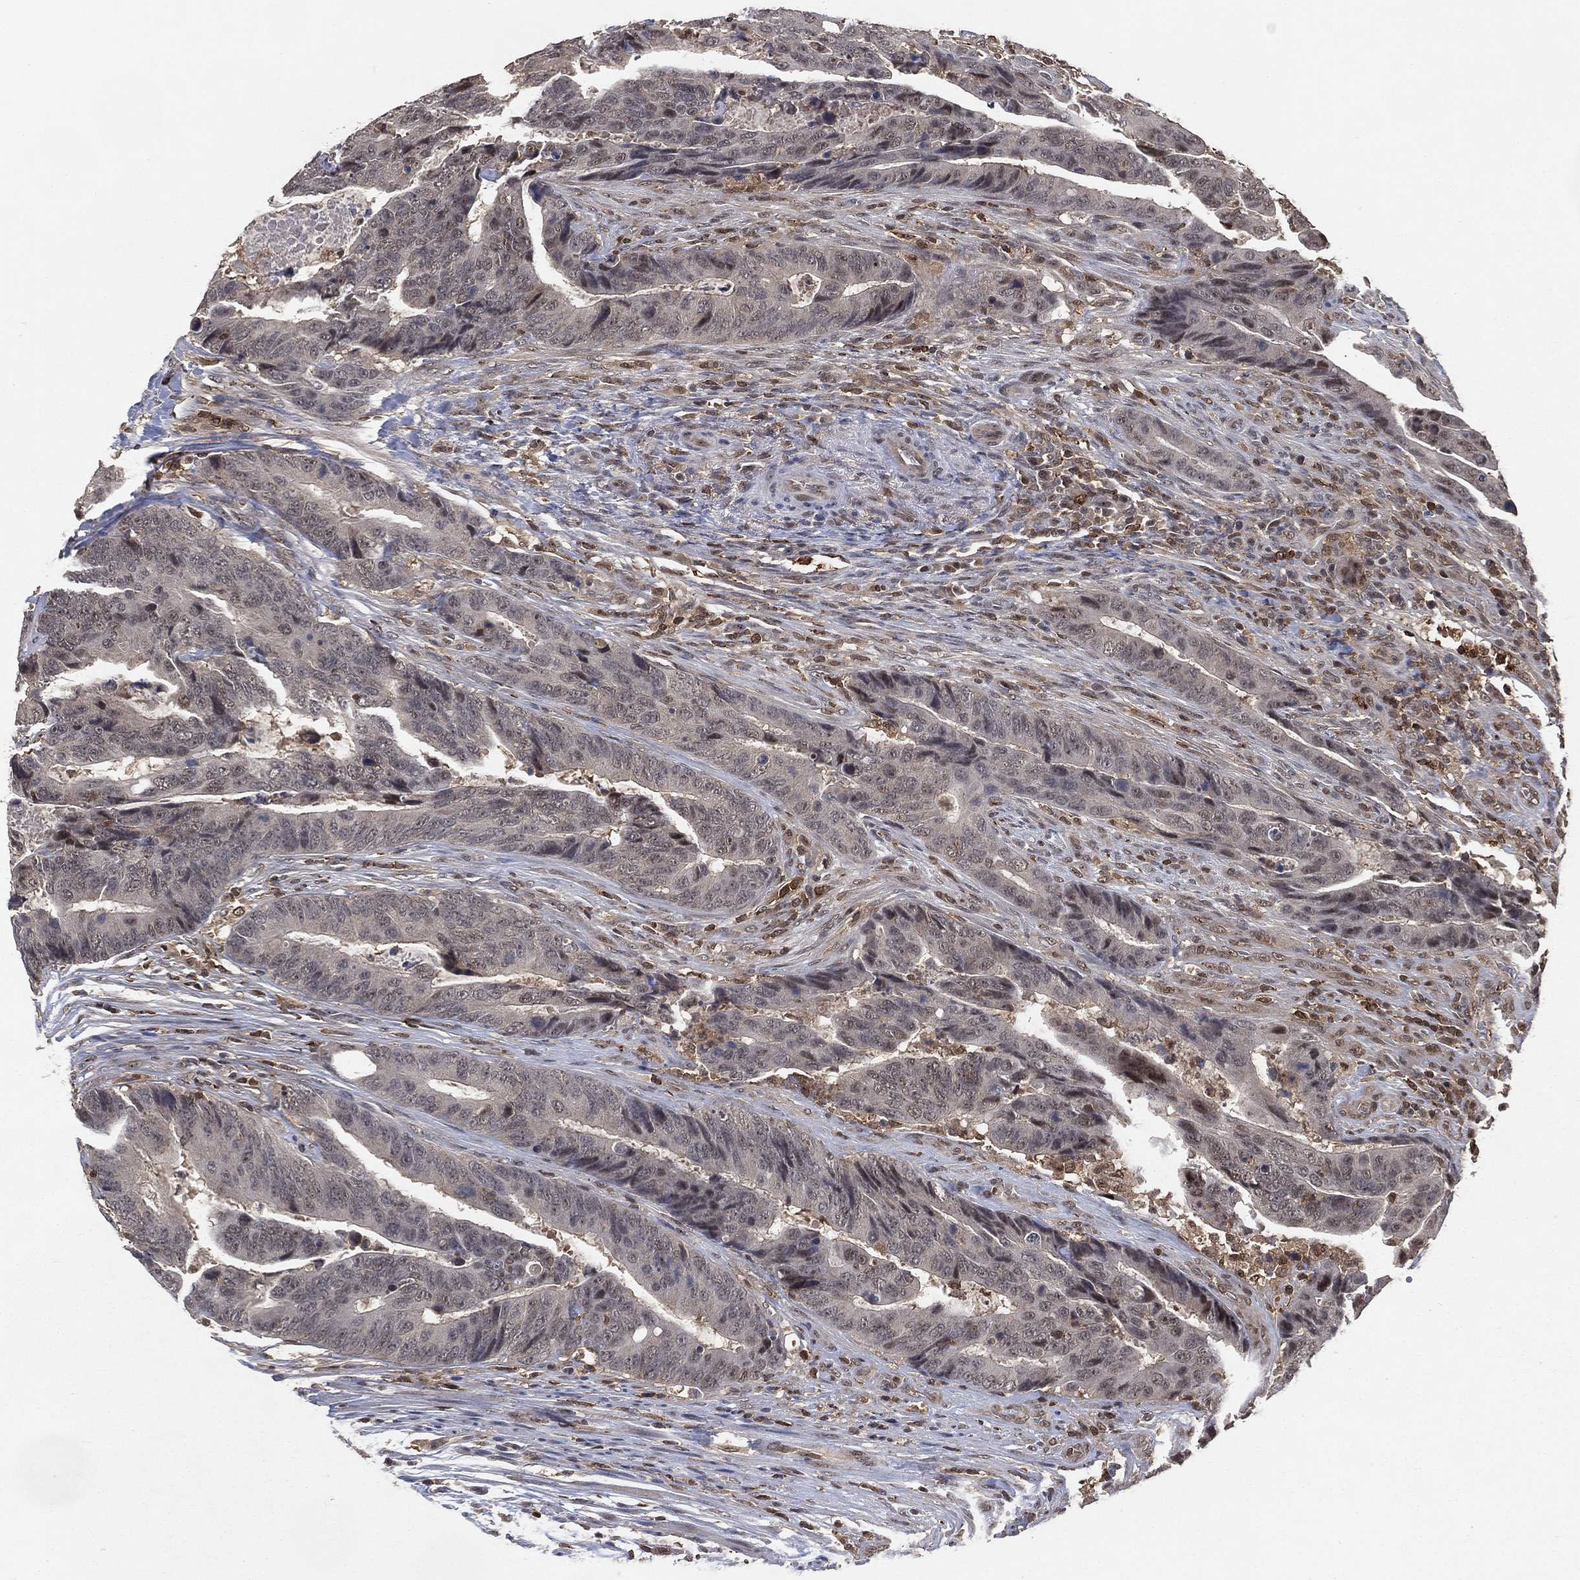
{"staining": {"intensity": "negative", "quantity": "none", "location": "none"}, "tissue": "colorectal cancer", "cell_type": "Tumor cells", "image_type": "cancer", "snomed": [{"axis": "morphology", "description": "Adenocarcinoma, NOS"}, {"axis": "topography", "description": "Colon"}], "caption": "An image of human colorectal adenocarcinoma is negative for staining in tumor cells.", "gene": "WDR26", "patient": {"sex": "female", "age": 56}}